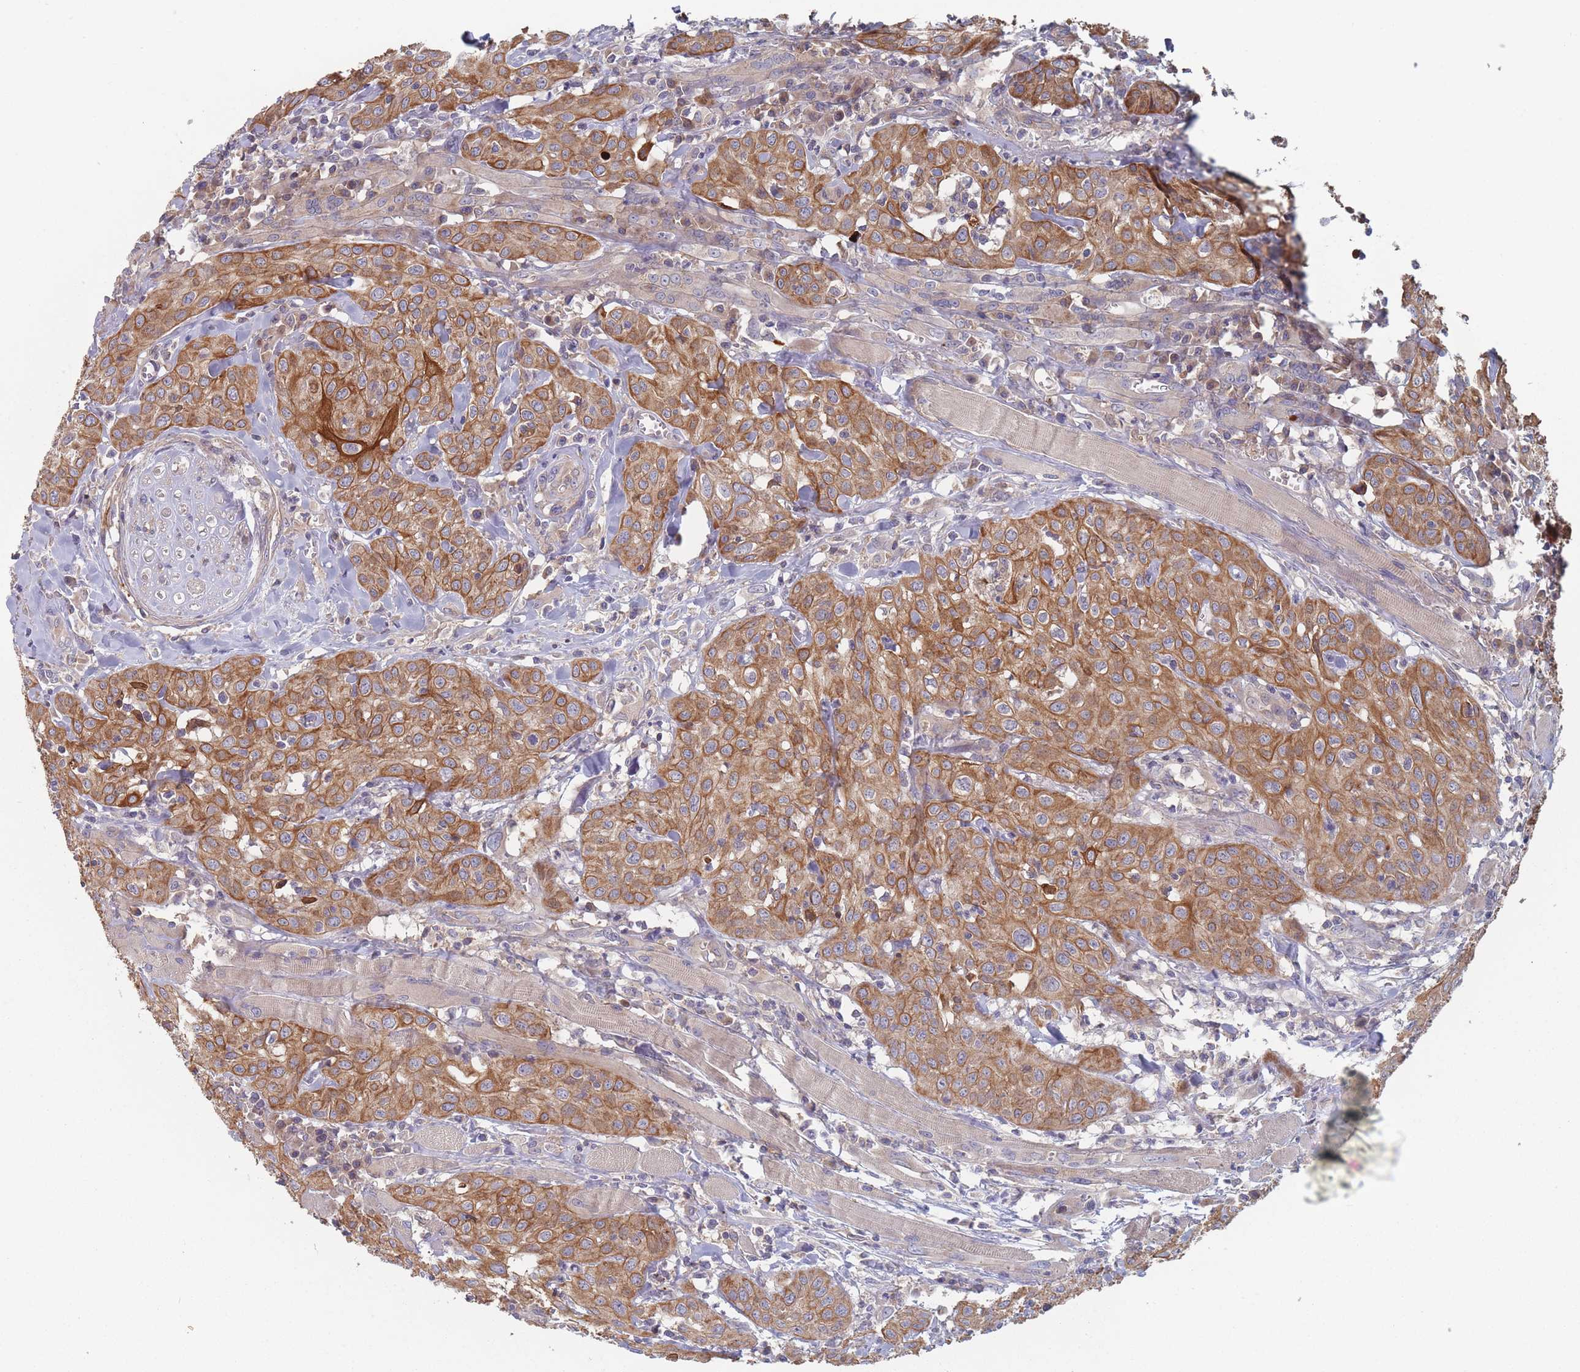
{"staining": {"intensity": "moderate", "quantity": ">75%", "location": "cytoplasmic/membranous"}, "tissue": "head and neck cancer", "cell_type": "Tumor cells", "image_type": "cancer", "snomed": [{"axis": "morphology", "description": "Squamous cell carcinoma, NOS"}, {"axis": "topography", "description": "Oral tissue"}, {"axis": "topography", "description": "Head-Neck"}], "caption": "Protein expression analysis of human head and neck squamous cell carcinoma reveals moderate cytoplasmic/membranous staining in approximately >75% of tumor cells.", "gene": "EFCC1", "patient": {"sex": "female", "age": 70}}